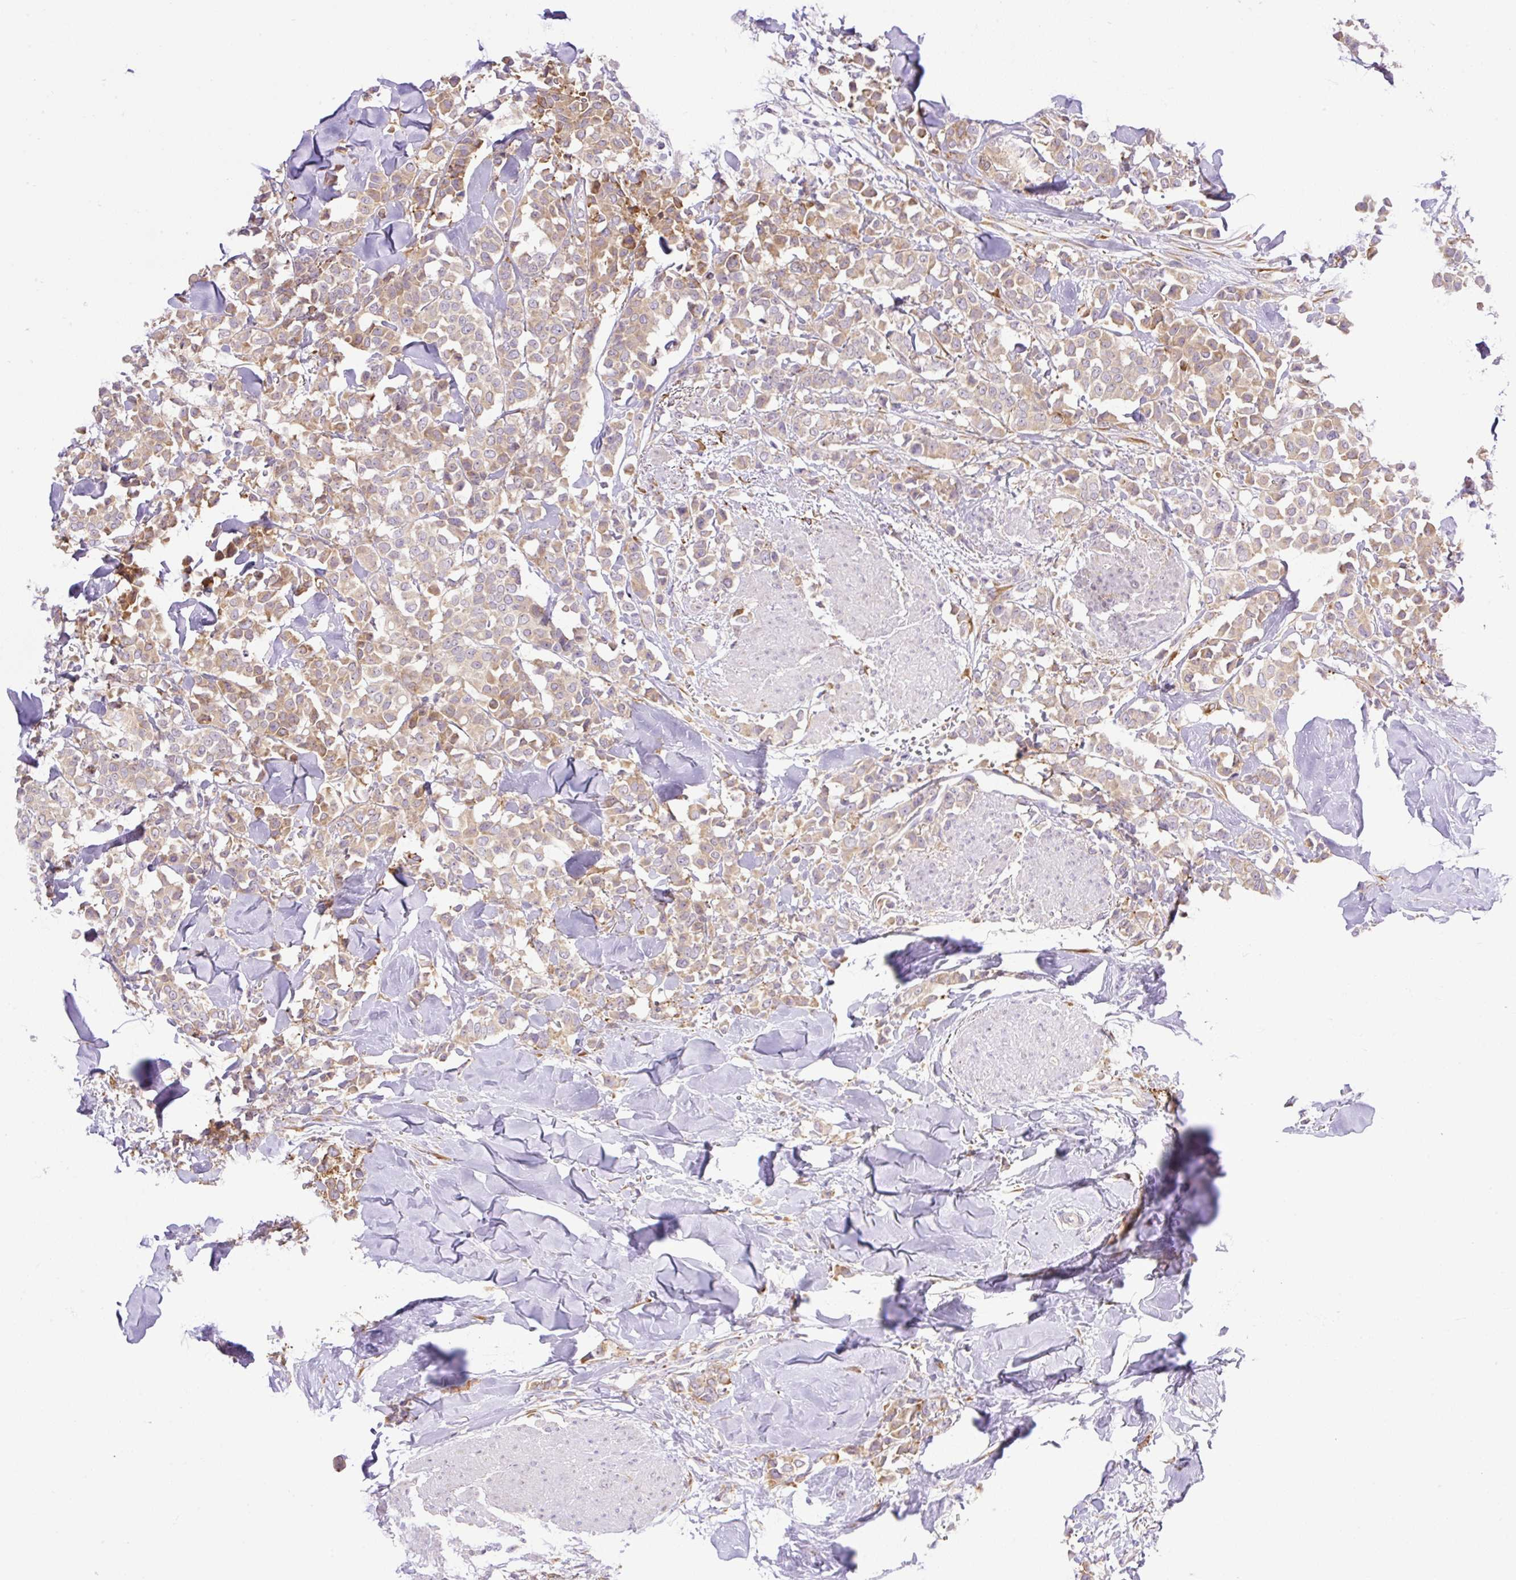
{"staining": {"intensity": "moderate", "quantity": "25%-75%", "location": "cytoplasmic/membranous"}, "tissue": "breast cancer", "cell_type": "Tumor cells", "image_type": "cancer", "snomed": [{"axis": "morphology", "description": "Lobular carcinoma"}, {"axis": "topography", "description": "Breast"}], "caption": "Immunohistochemistry histopathology image of neoplastic tissue: breast cancer stained using immunohistochemistry (IHC) reveals medium levels of moderate protein expression localized specifically in the cytoplasmic/membranous of tumor cells, appearing as a cytoplasmic/membranous brown color.", "gene": "POFUT1", "patient": {"sex": "female", "age": 91}}